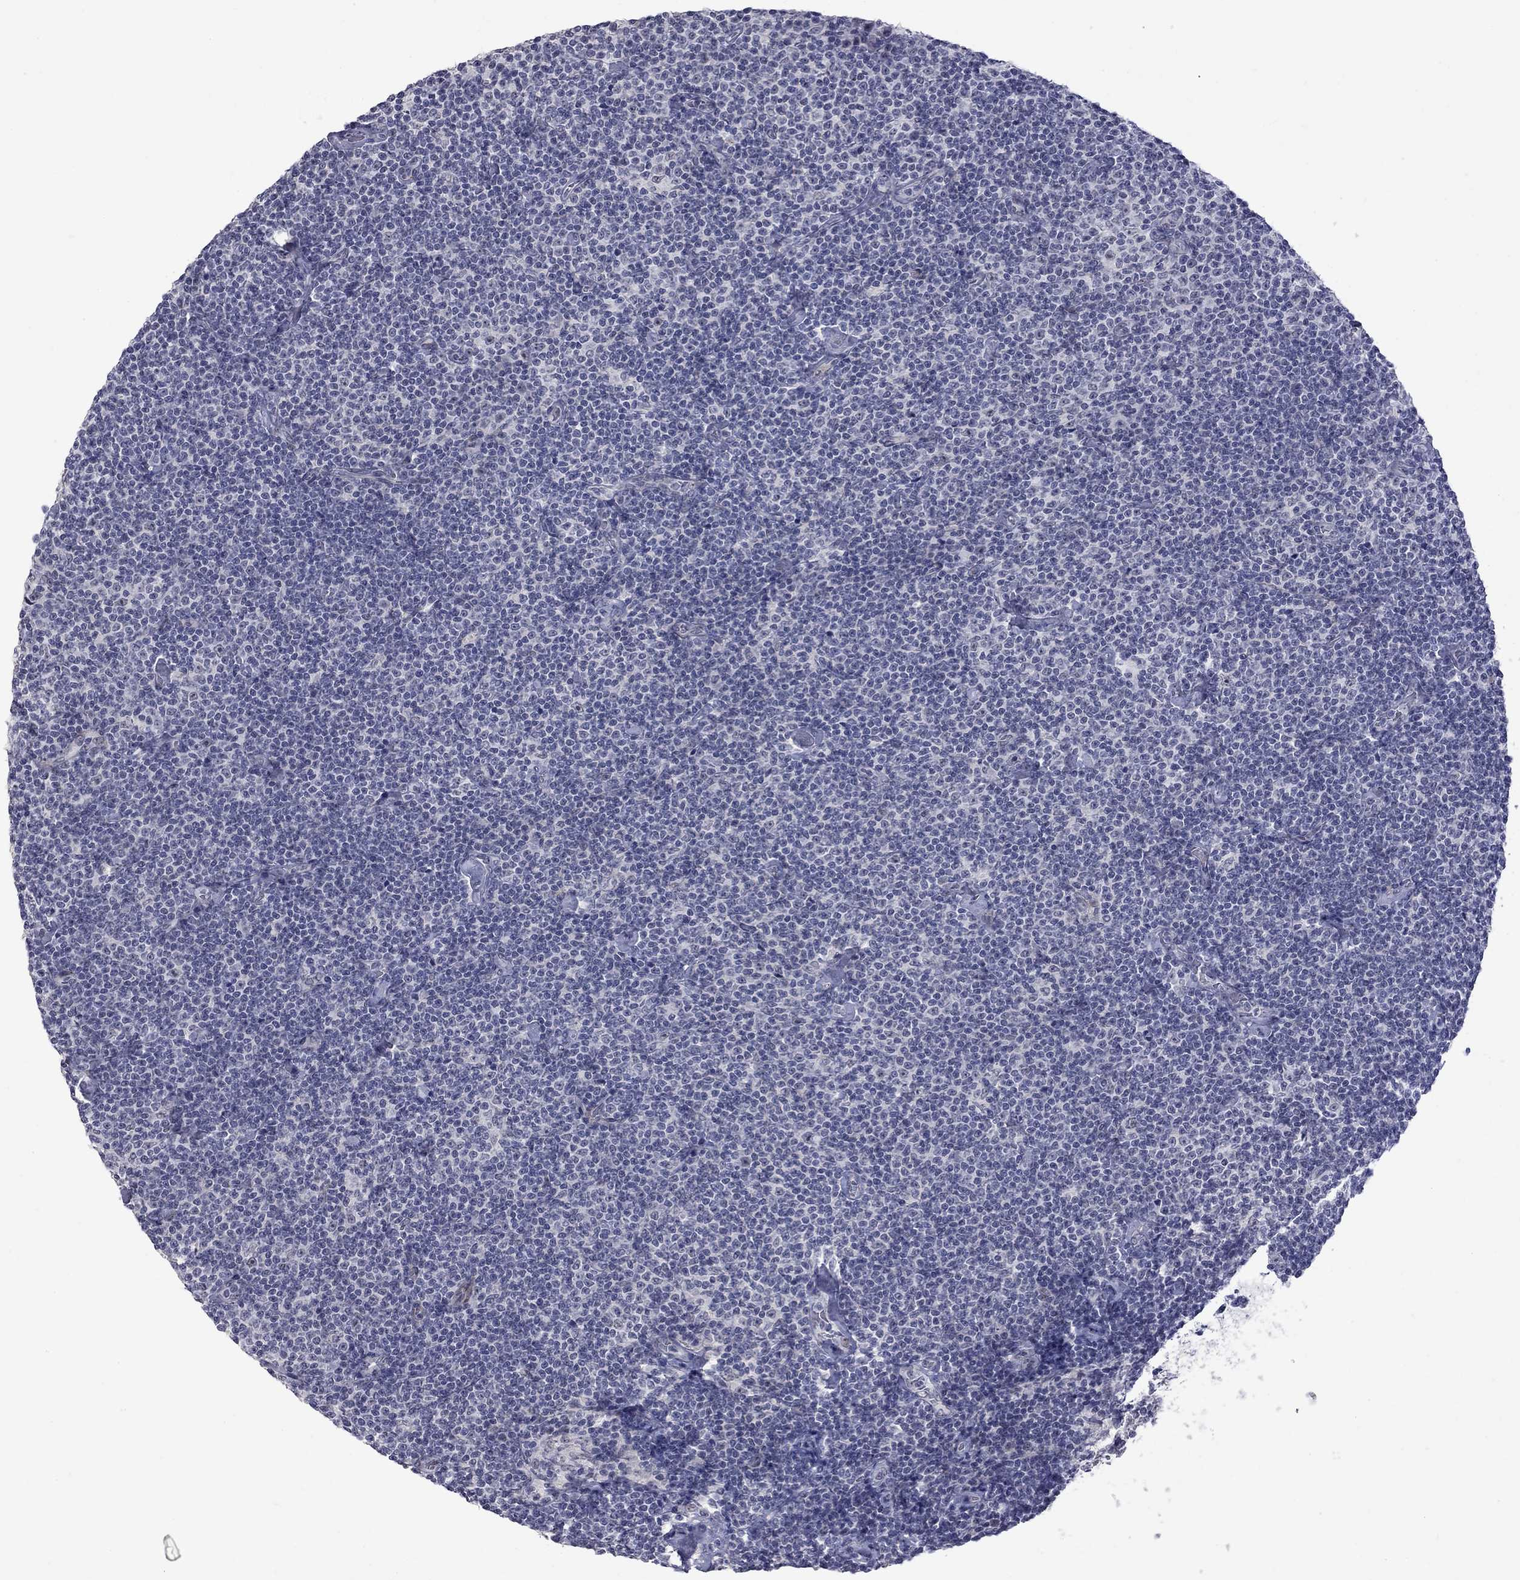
{"staining": {"intensity": "negative", "quantity": "none", "location": "none"}, "tissue": "lymphoma", "cell_type": "Tumor cells", "image_type": "cancer", "snomed": [{"axis": "morphology", "description": "Malignant lymphoma, non-Hodgkin's type, Low grade"}, {"axis": "topography", "description": "Lymph node"}], "caption": "High magnification brightfield microscopy of lymphoma stained with DAB (brown) and counterstained with hematoxylin (blue): tumor cells show no significant staining.", "gene": "GSG1L", "patient": {"sex": "male", "age": 81}}